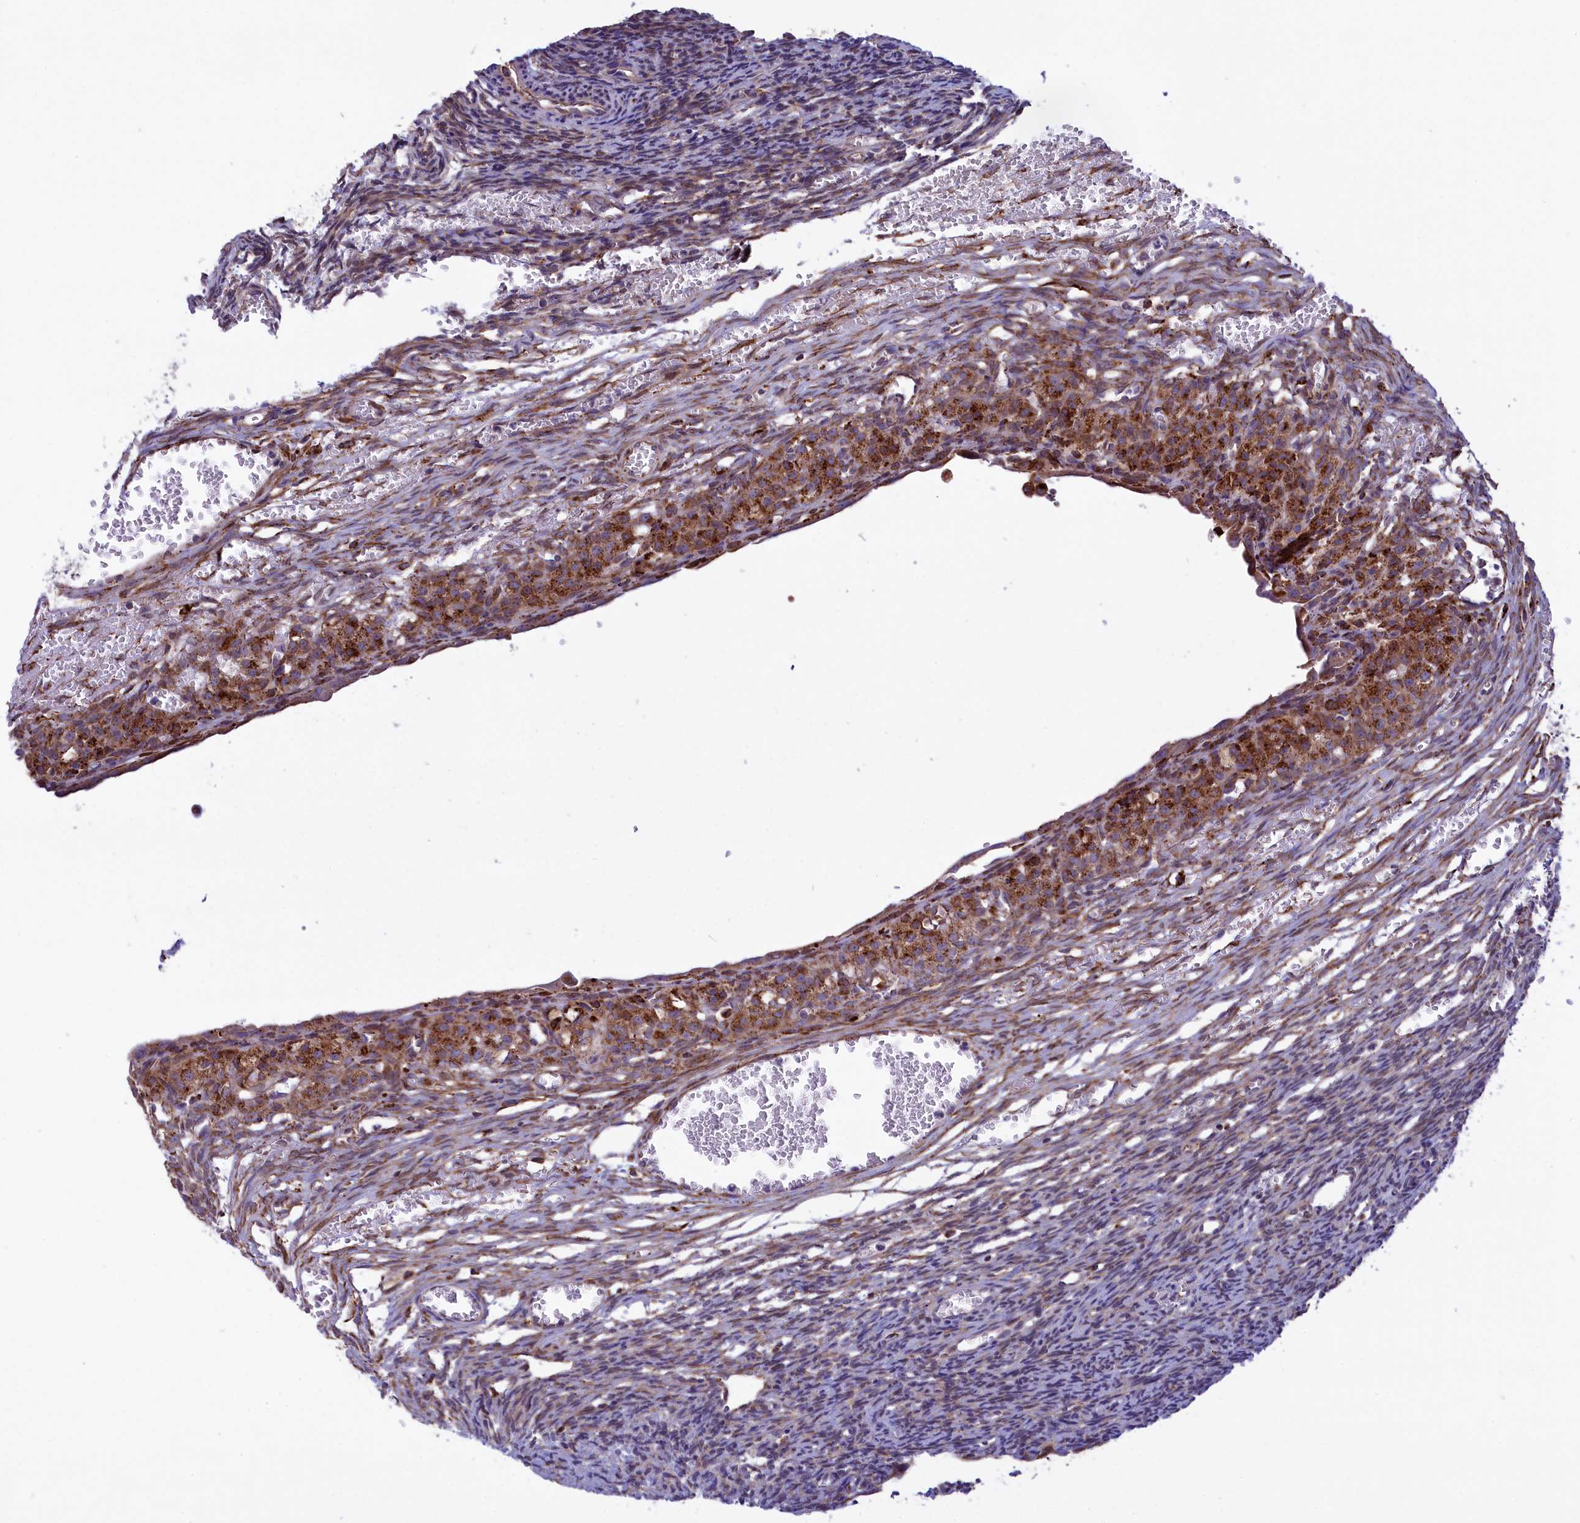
{"staining": {"intensity": "negative", "quantity": "none", "location": "none"}, "tissue": "ovary", "cell_type": "Ovarian stroma cells", "image_type": "normal", "snomed": [{"axis": "morphology", "description": "Normal tissue, NOS"}, {"axis": "topography", "description": "Ovary"}], "caption": "Ovary stained for a protein using immunohistochemistry shows no expression ovarian stroma cells.", "gene": "MAN2B1", "patient": {"sex": "female", "age": 39}}